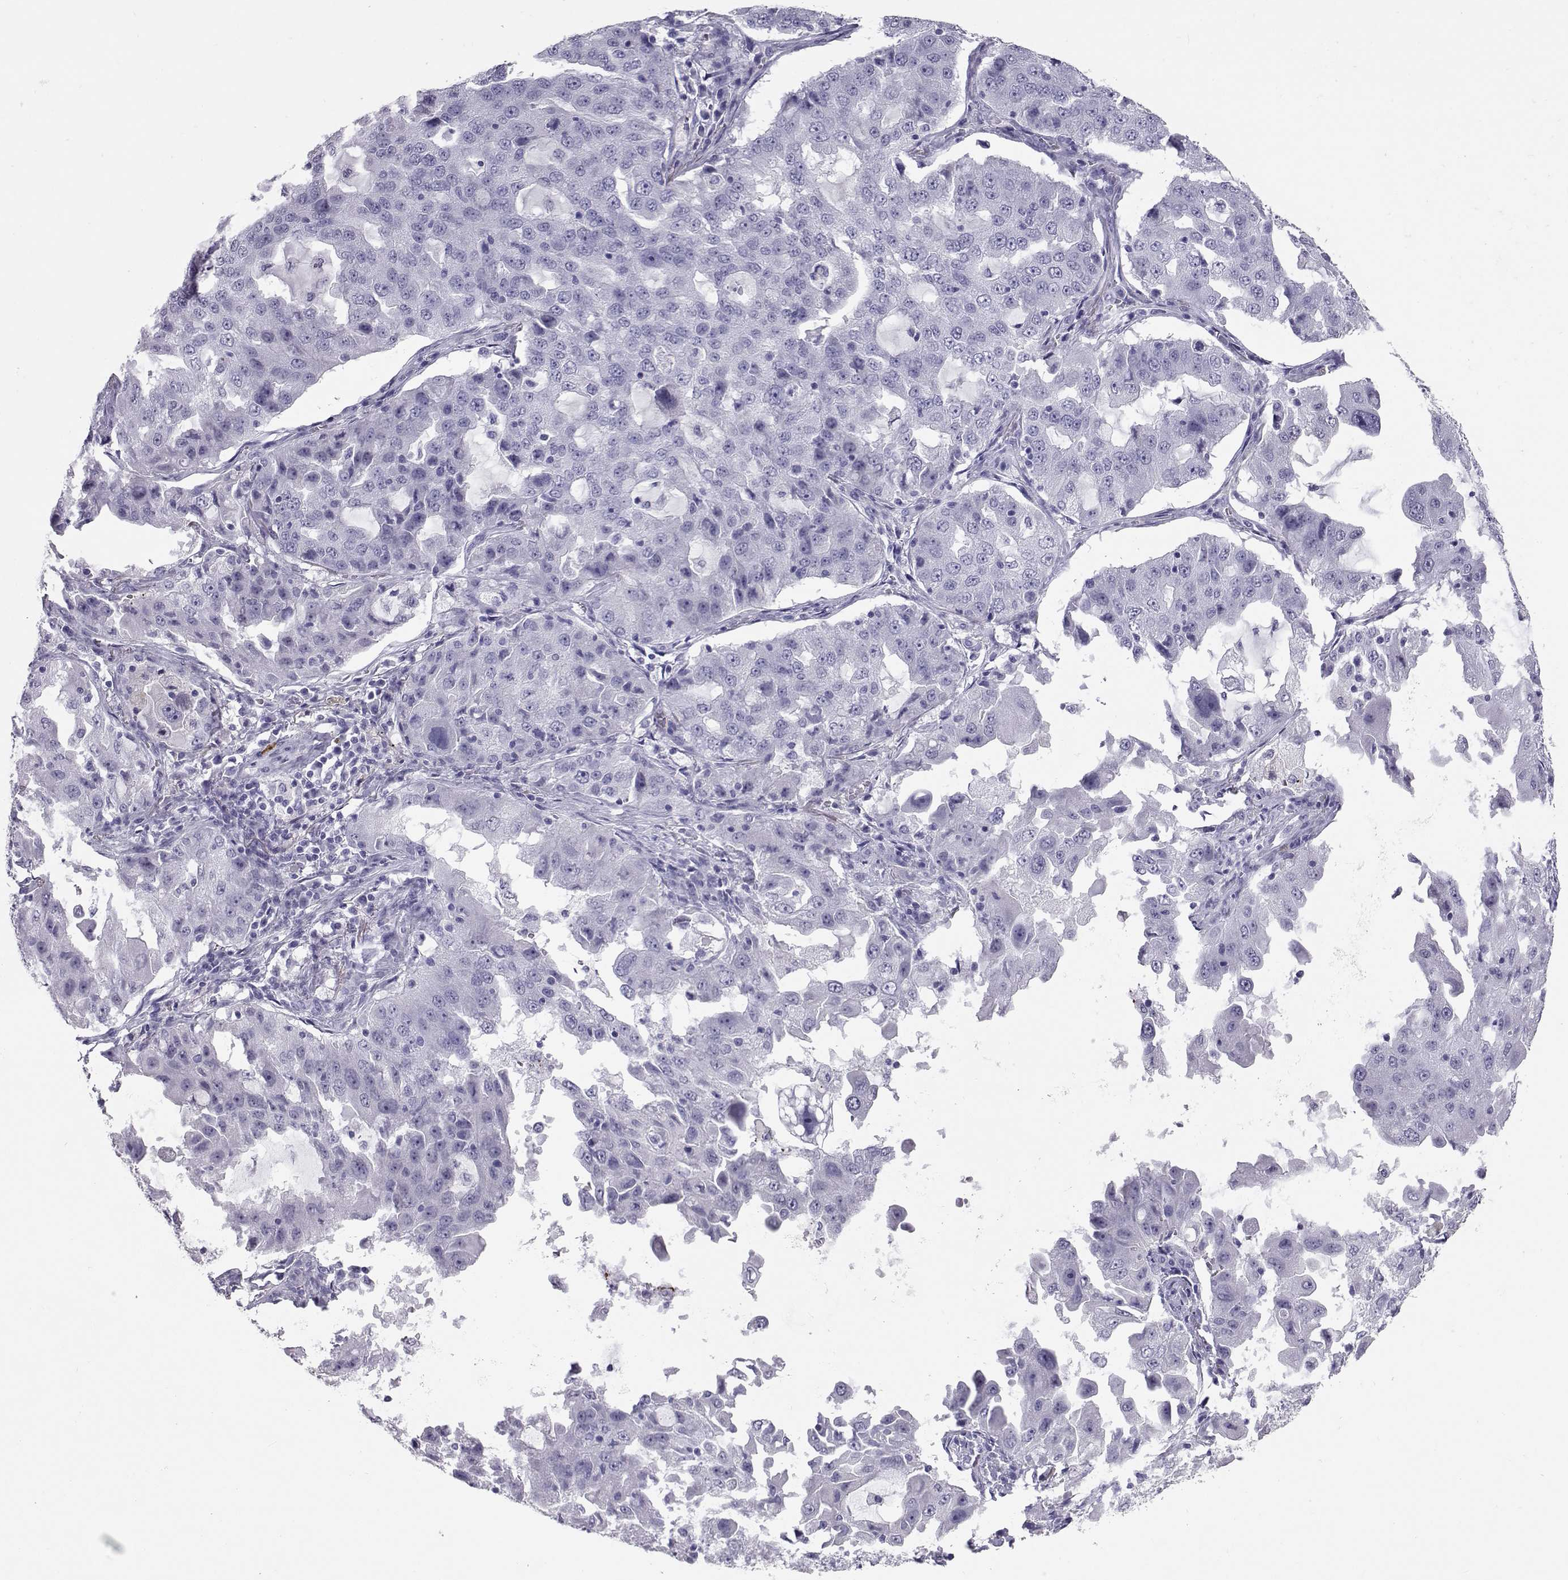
{"staining": {"intensity": "negative", "quantity": "none", "location": "none"}, "tissue": "lung cancer", "cell_type": "Tumor cells", "image_type": "cancer", "snomed": [{"axis": "morphology", "description": "Adenocarcinoma, NOS"}, {"axis": "topography", "description": "Lung"}], "caption": "Protein analysis of lung adenocarcinoma displays no significant expression in tumor cells.", "gene": "PMCH", "patient": {"sex": "female", "age": 61}}